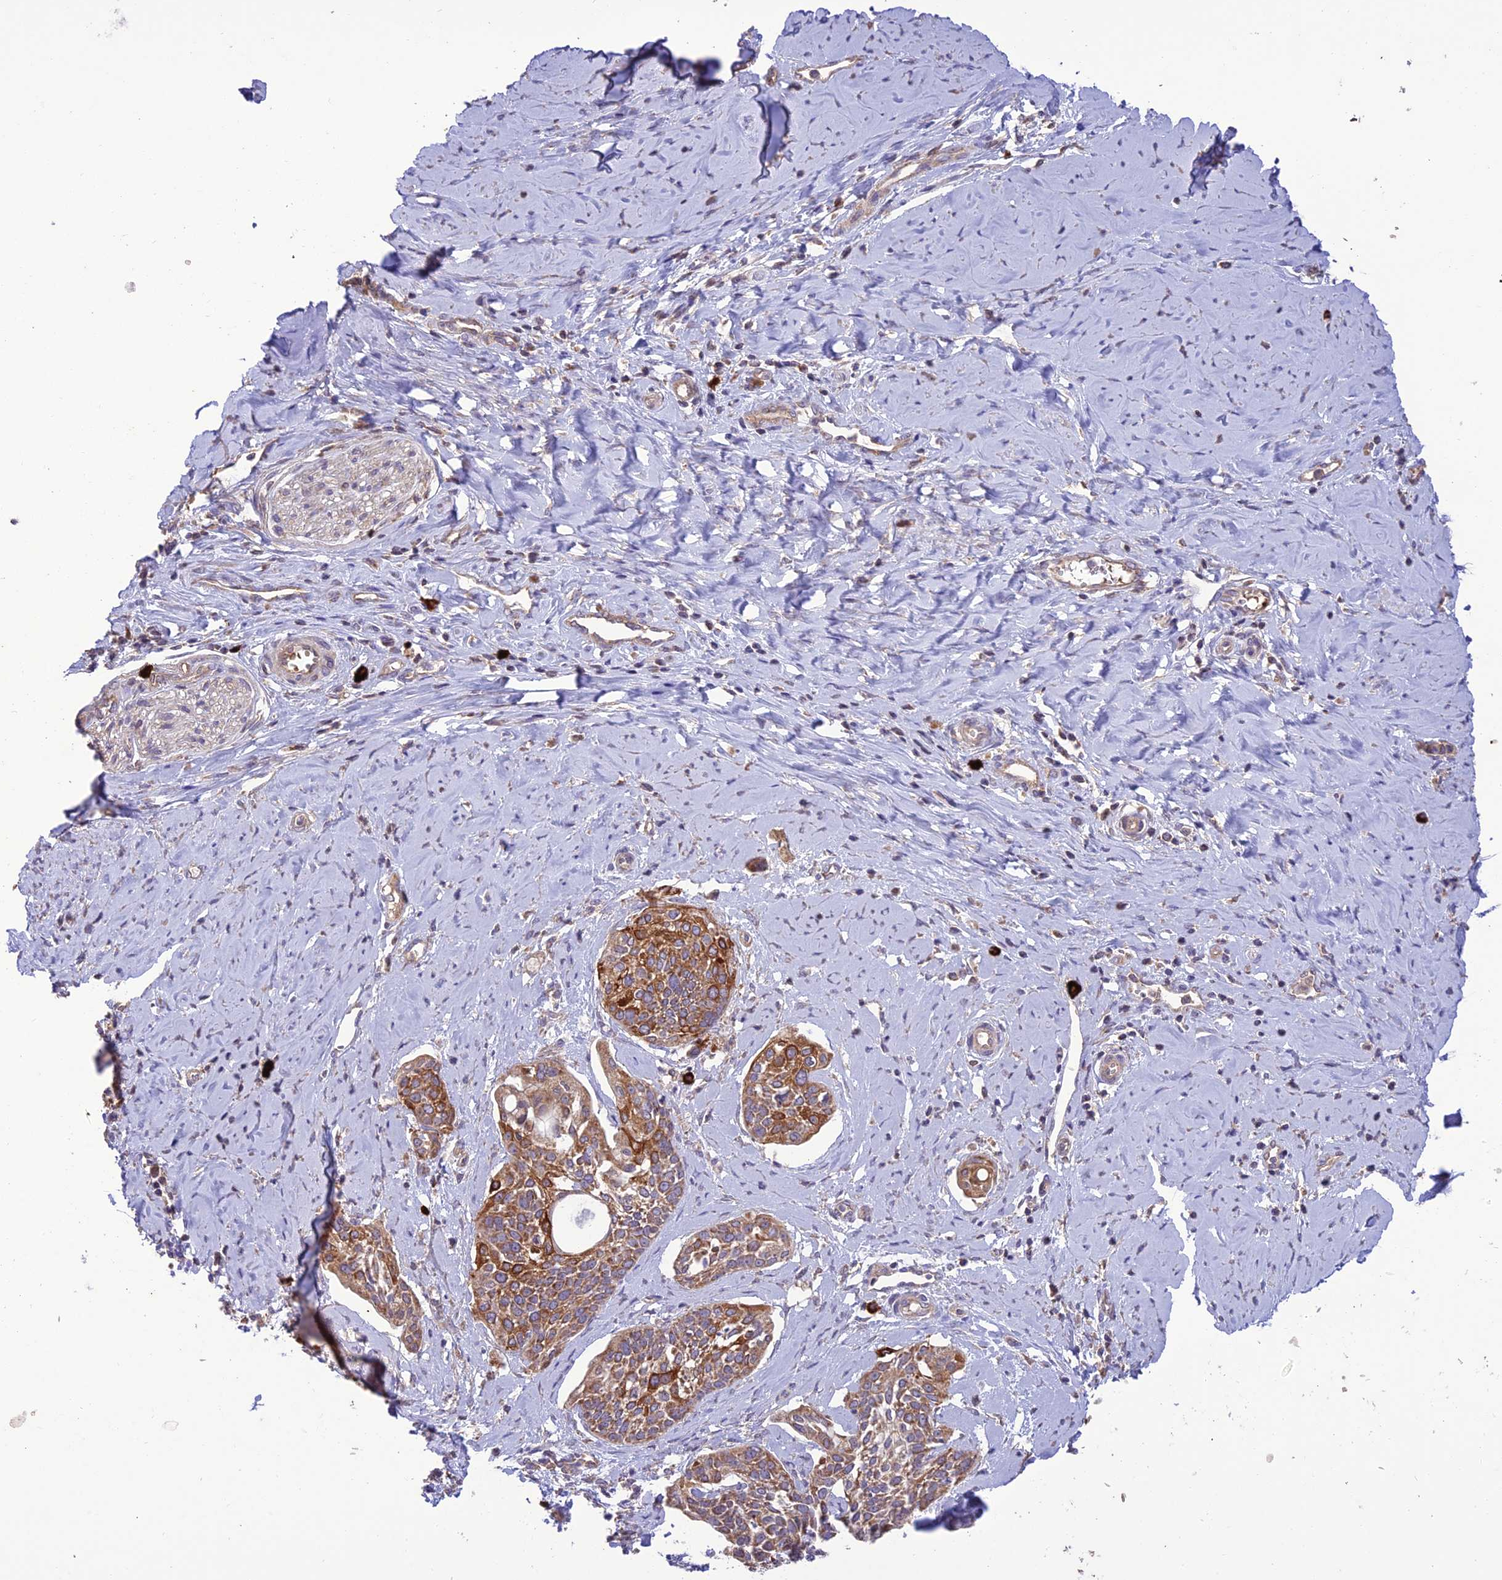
{"staining": {"intensity": "moderate", "quantity": ">75%", "location": "cytoplasmic/membranous"}, "tissue": "cervical cancer", "cell_type": "Tumor cells", "image_type": "cancer", "snomed": [{"axis": "morphology", "description": "Squamous cell carcinoma, NOS"}, {"axis": "topography", "description": "Cervix"}], "caption": "Cervical cancer (squamous cell carcinoma) stained for a protein (brown) shows moderate cytoplasmic/membranous positive positivity in about >75% of tumor cells.", "gene": "NDUFAF1", "patient": {"sex": "female", "age": 44}}